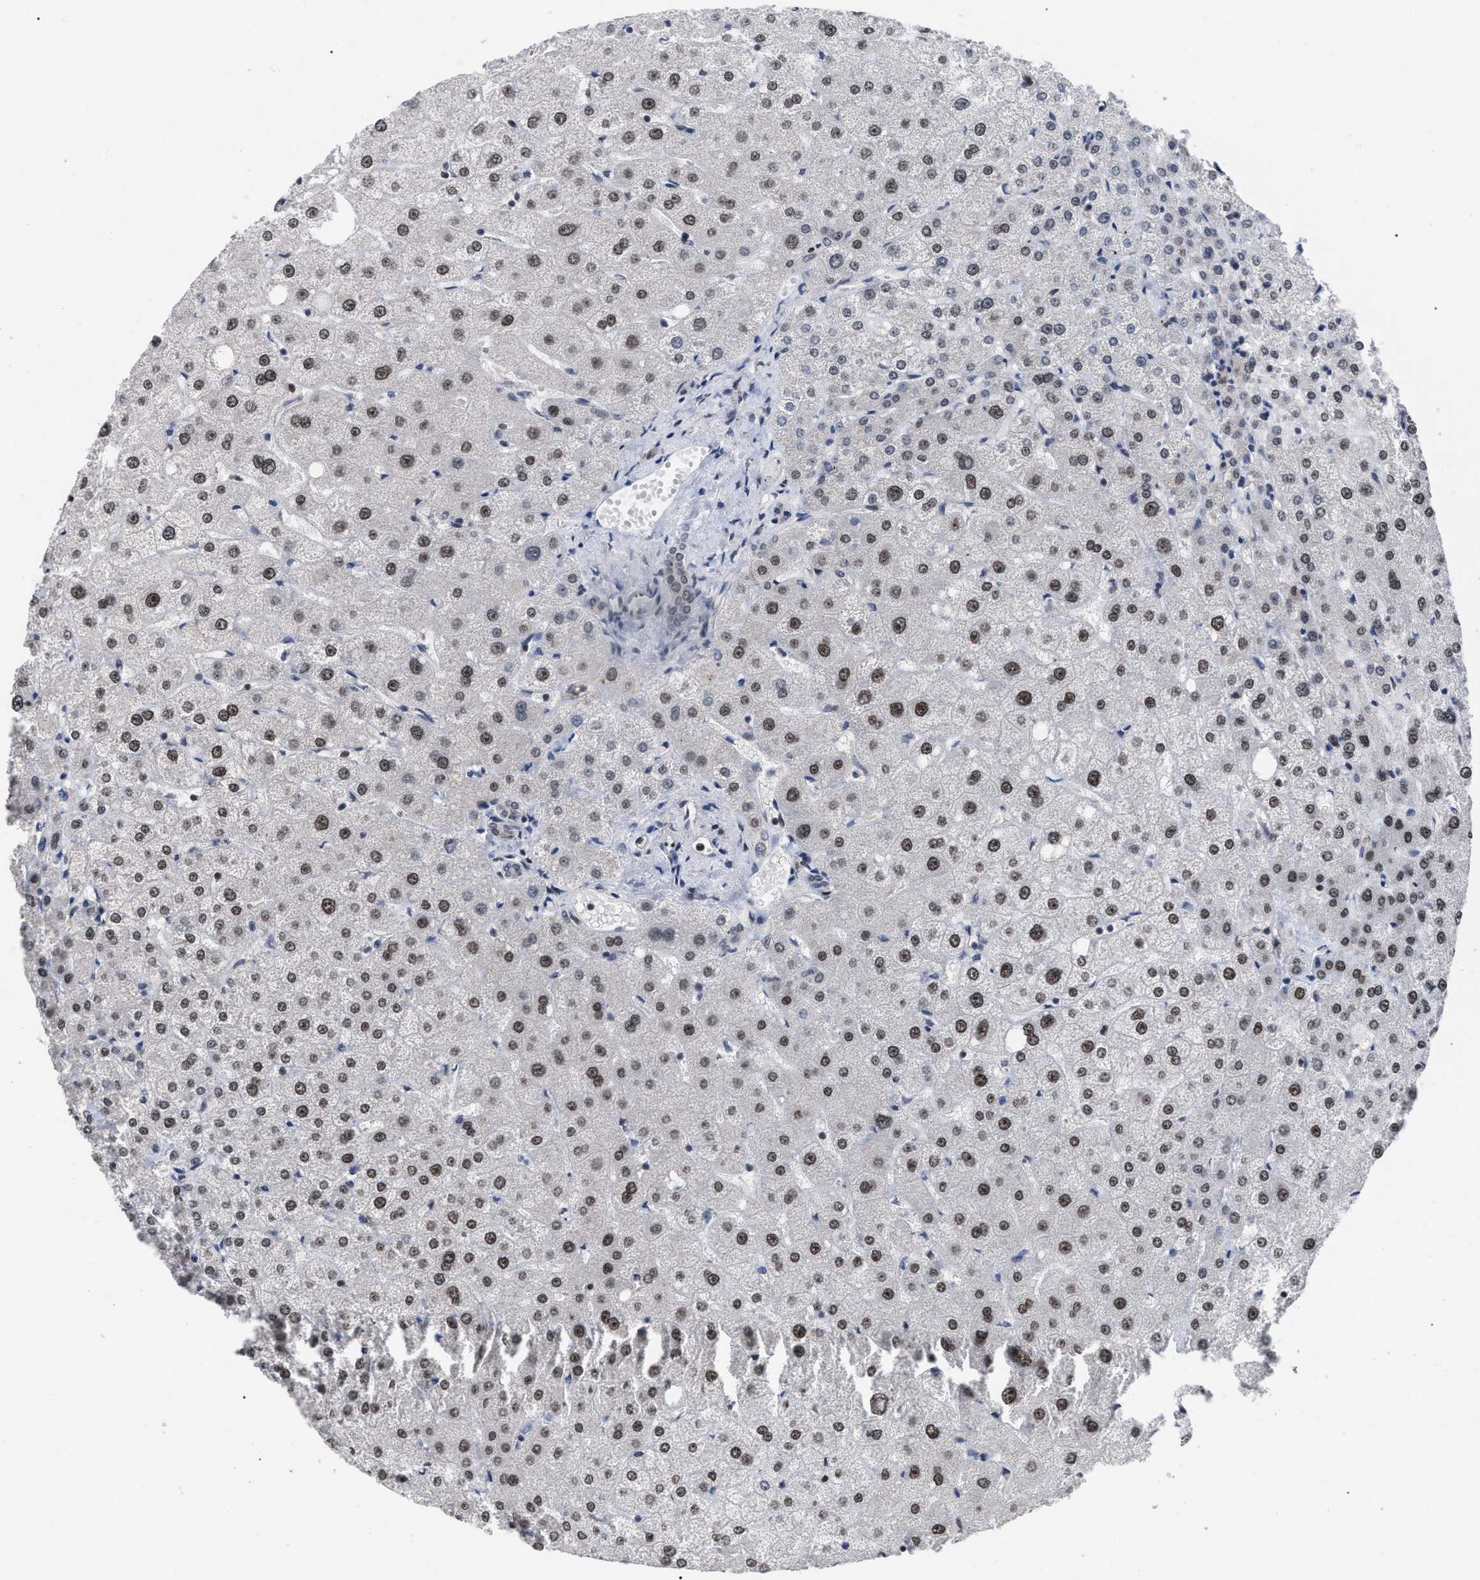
{"staining": {"intensity": "negative", "quantity": "none", "location": "none"}, "tissue": "liver", "cell_type": "Cholangiocytes", "image_type": "normal", "snomed": [{"axis": "morphology", "description": "Normal tissue, NOS"}, {"axis": "topography", "description": "Liver"}], "caption": "This is a micrograph of immunohistochemistry (IHC) staining of normal liver, which shows no positivity in cholangiocytes. (DAB immunohistochemistry (IHC) with hematoxylin counter stain).", "gene": "JAZF1", "patient": {"sex": "male", "age": 73}}